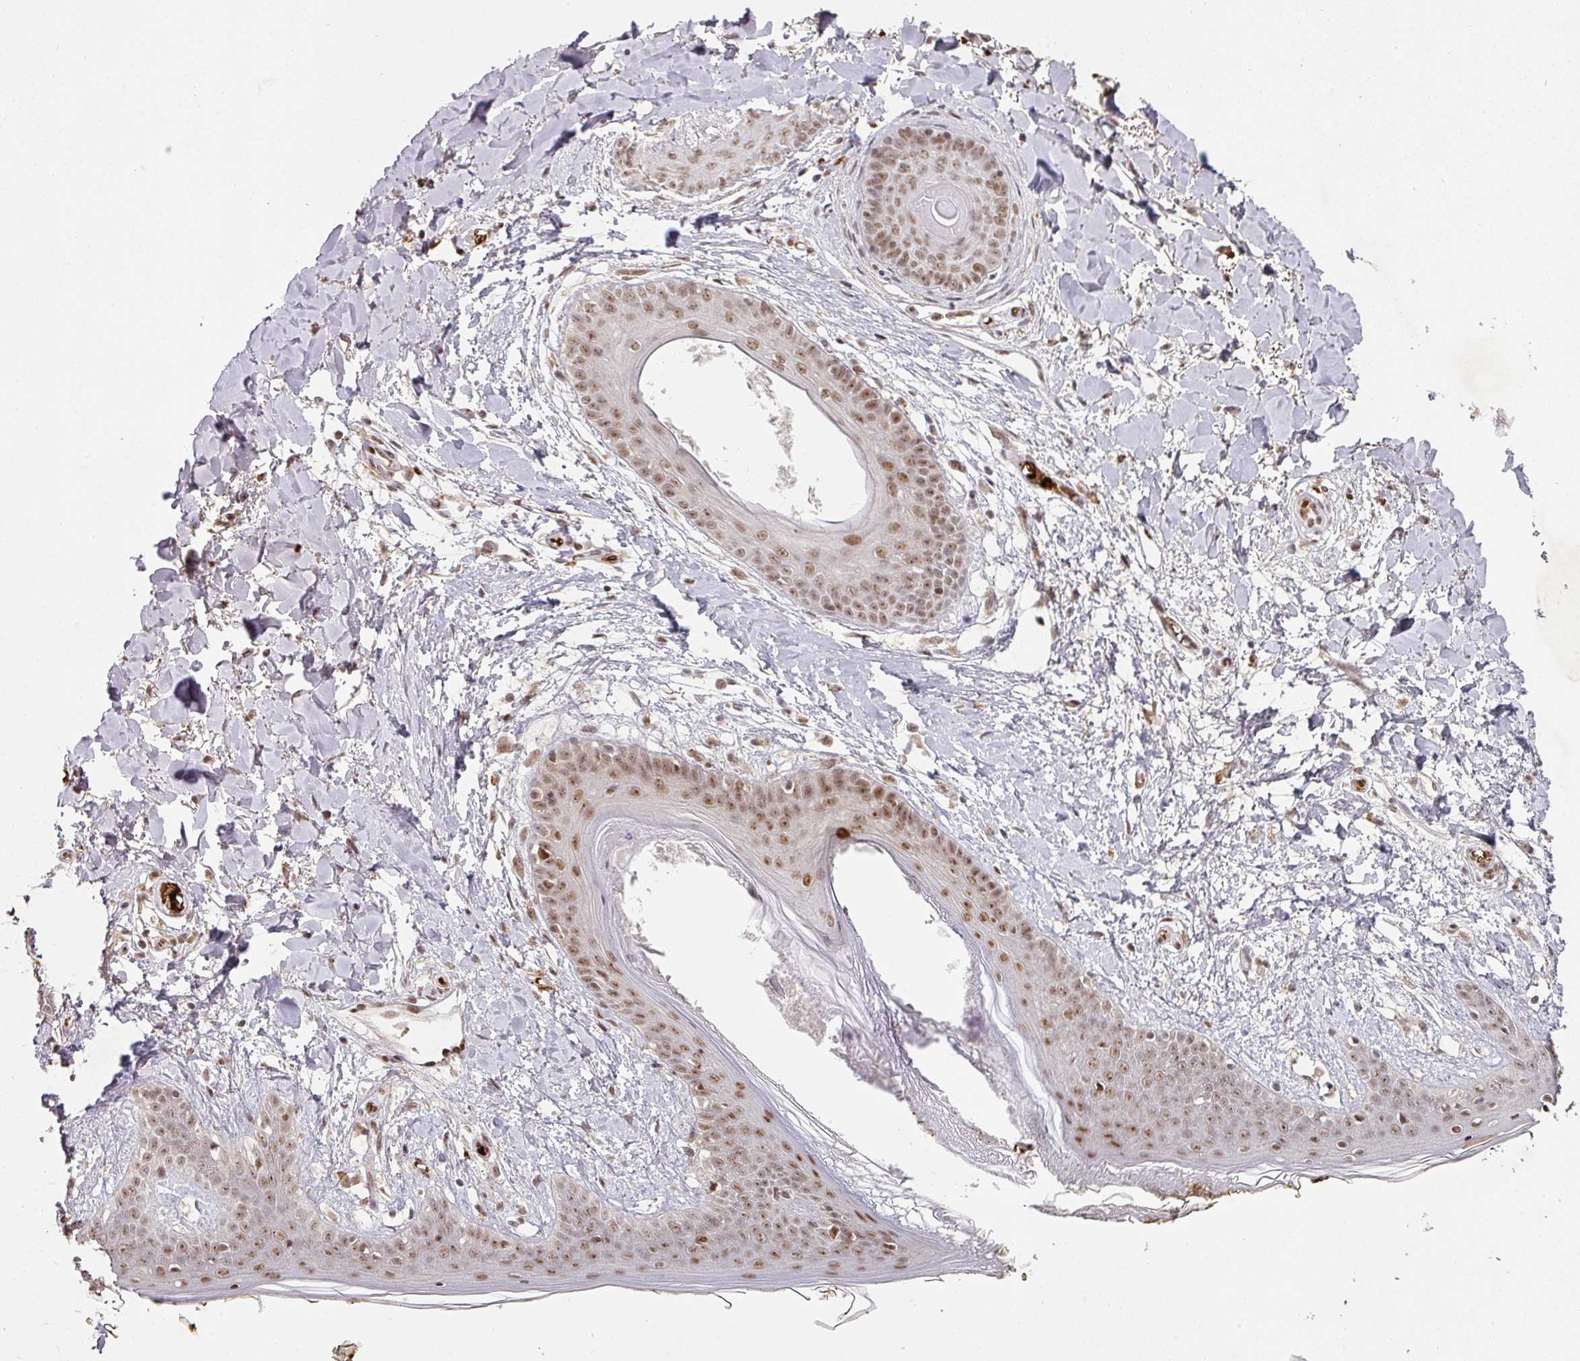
{"staining": {"intensity": "weak", "quantity": ">75%", "location": "cytoplasmic/membranous"}, "tissue": "skin", "cell_type": "Fibroblasts", "image_type": "normal", "snomed": [{"axis": "morphology", "description": "Normal tissue, NOS"}, {"axis": "topography", "description": "Skin"}], "caption": "Benign skin reveals weak cytoplasmic/membranous positivity in about >75% of fibroblasts, visualized by immunohistochemistry.", "gene": "NEIL1", "patient": {"sex": "female", "age": 34}}